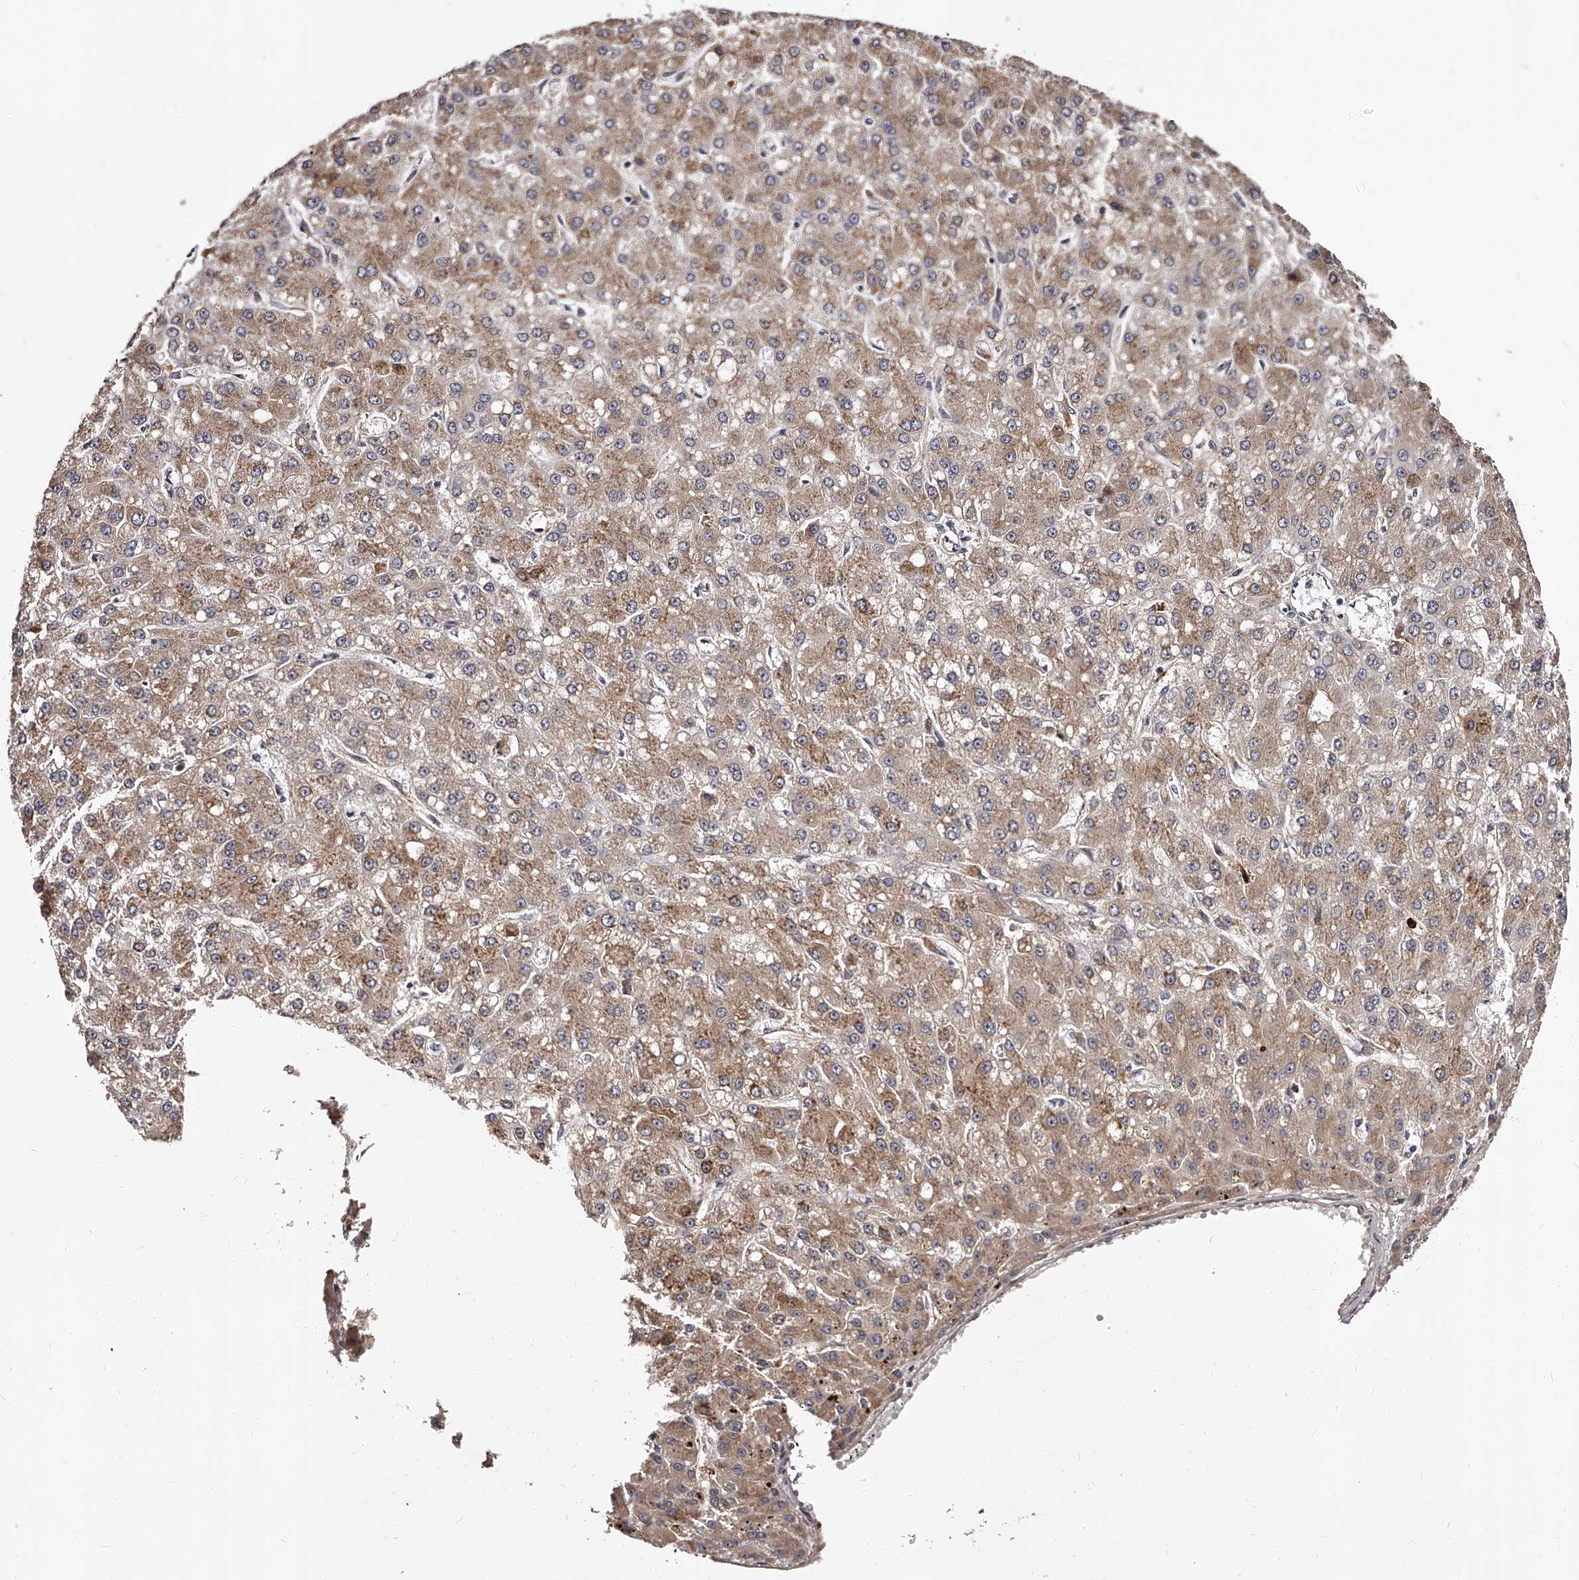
{"staining": {"intensity": "moderate", "quantity": ">75%", "location": "cytoplasmic/membranous"}, "tissue": "liver cancer", "cell_type": "Tumor cells", "image_type": "cancer", "snomed": [{"axis": "morphology", "description": "Carcinoma, Hepatocellular, NOS"}, {"axis": "topography", "description": "Liver"}], "caption": "Human liver cancer stained with a protein marker reveals moderate staining in tumor cells.", "gene": "RSC1A1", "patient": {"sex": "male", "age": 67}}